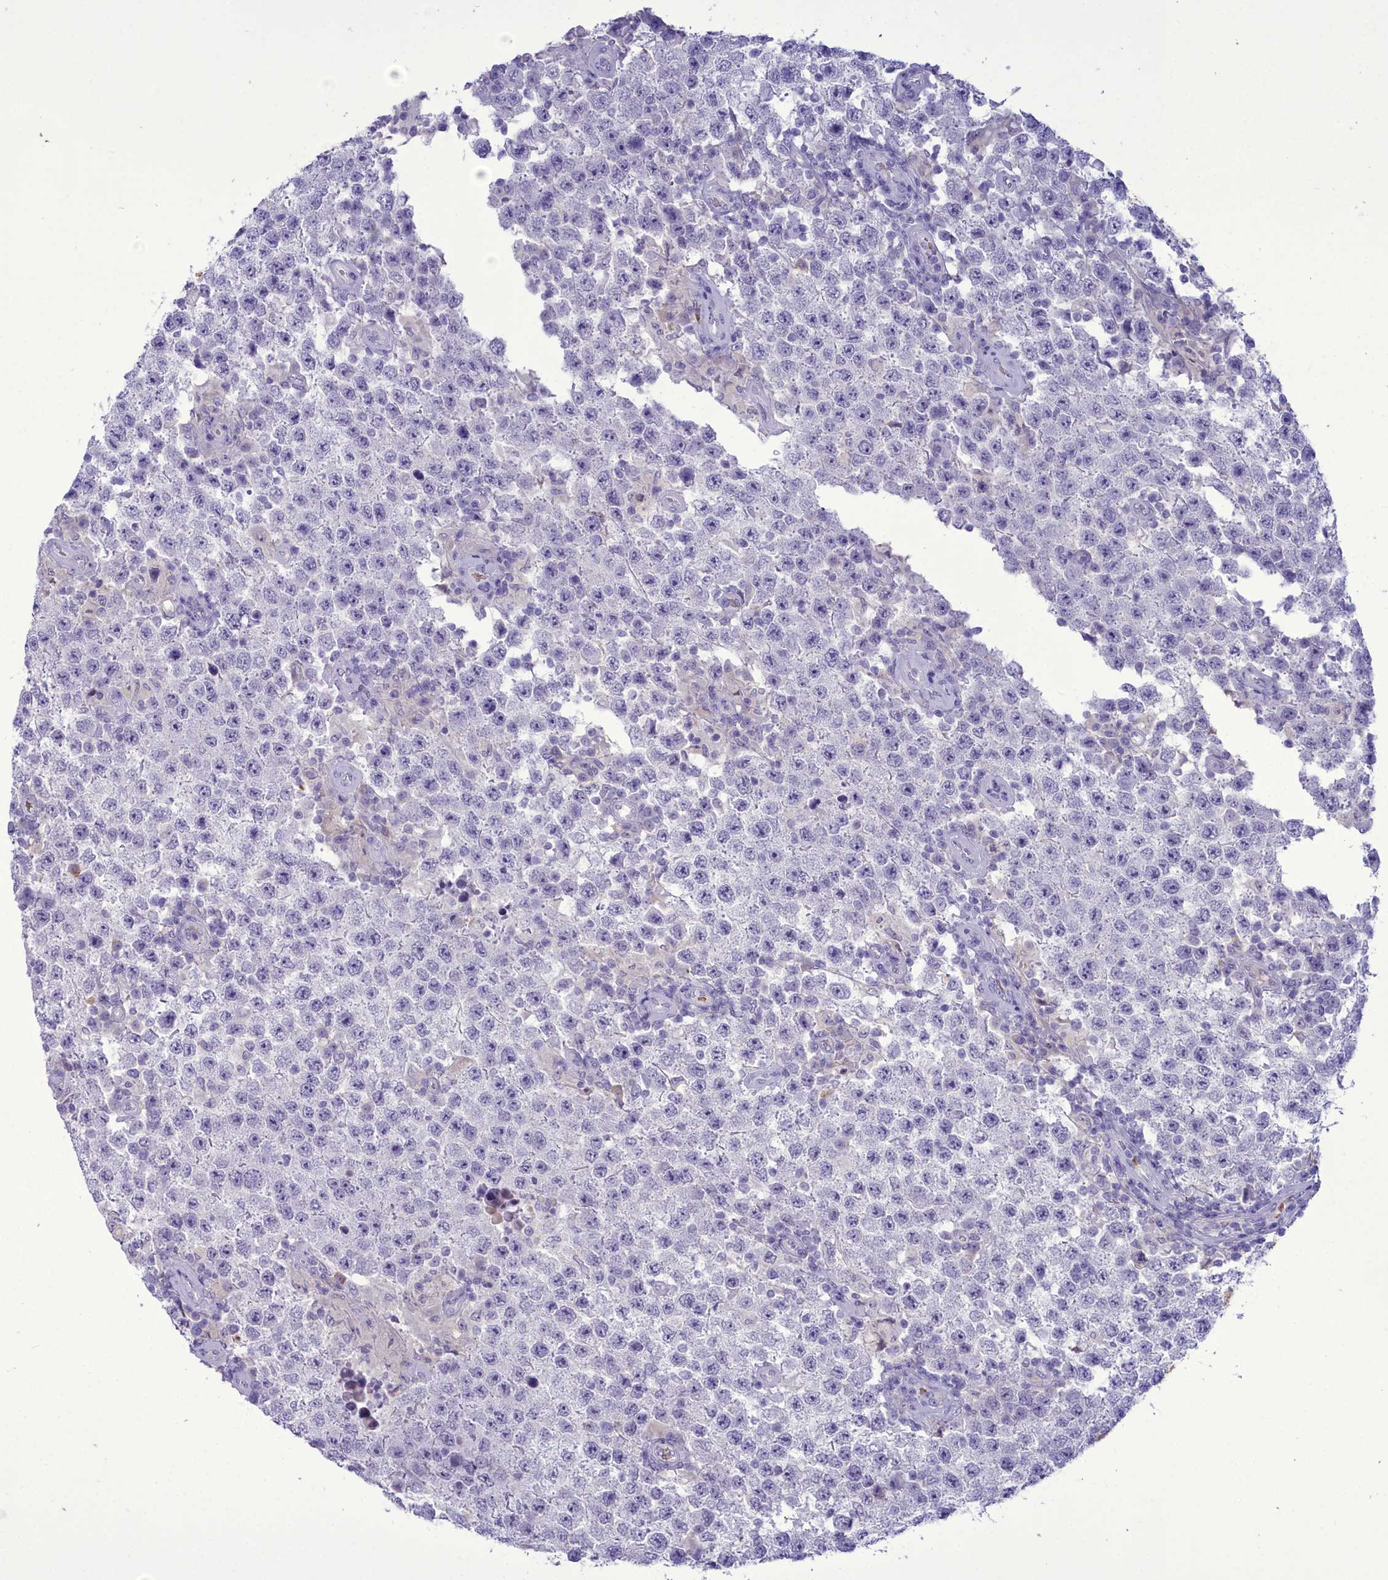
{"staining": {"intensity": "negative", "quantity": "none", "location": "none"}, "tissue": "testis cancer", "cell_type": "Tumor cells", "image_type": "cancer", "snomed": [{"axis": "morphology", "description": "Normal tissue, NOS"}, {"axis": "morphology", "description": "Urothelial carcinoma, High grade"}, {"axis": "morphology", "description": "Seminoma, NOS"}, {"axis": "morphology", "description": "Carcinoma, Embryonal, NOS"}, {"axis": "topography", "description": "Urinary bladder"}, {"axis": "topography", "description": "Testis"}], "caption": "The image displays no significant positivity in tumor cells of embryonal carcinoma (testis).", "gene": "OSTN", "patient": {"sex": "male", "age": 41}}